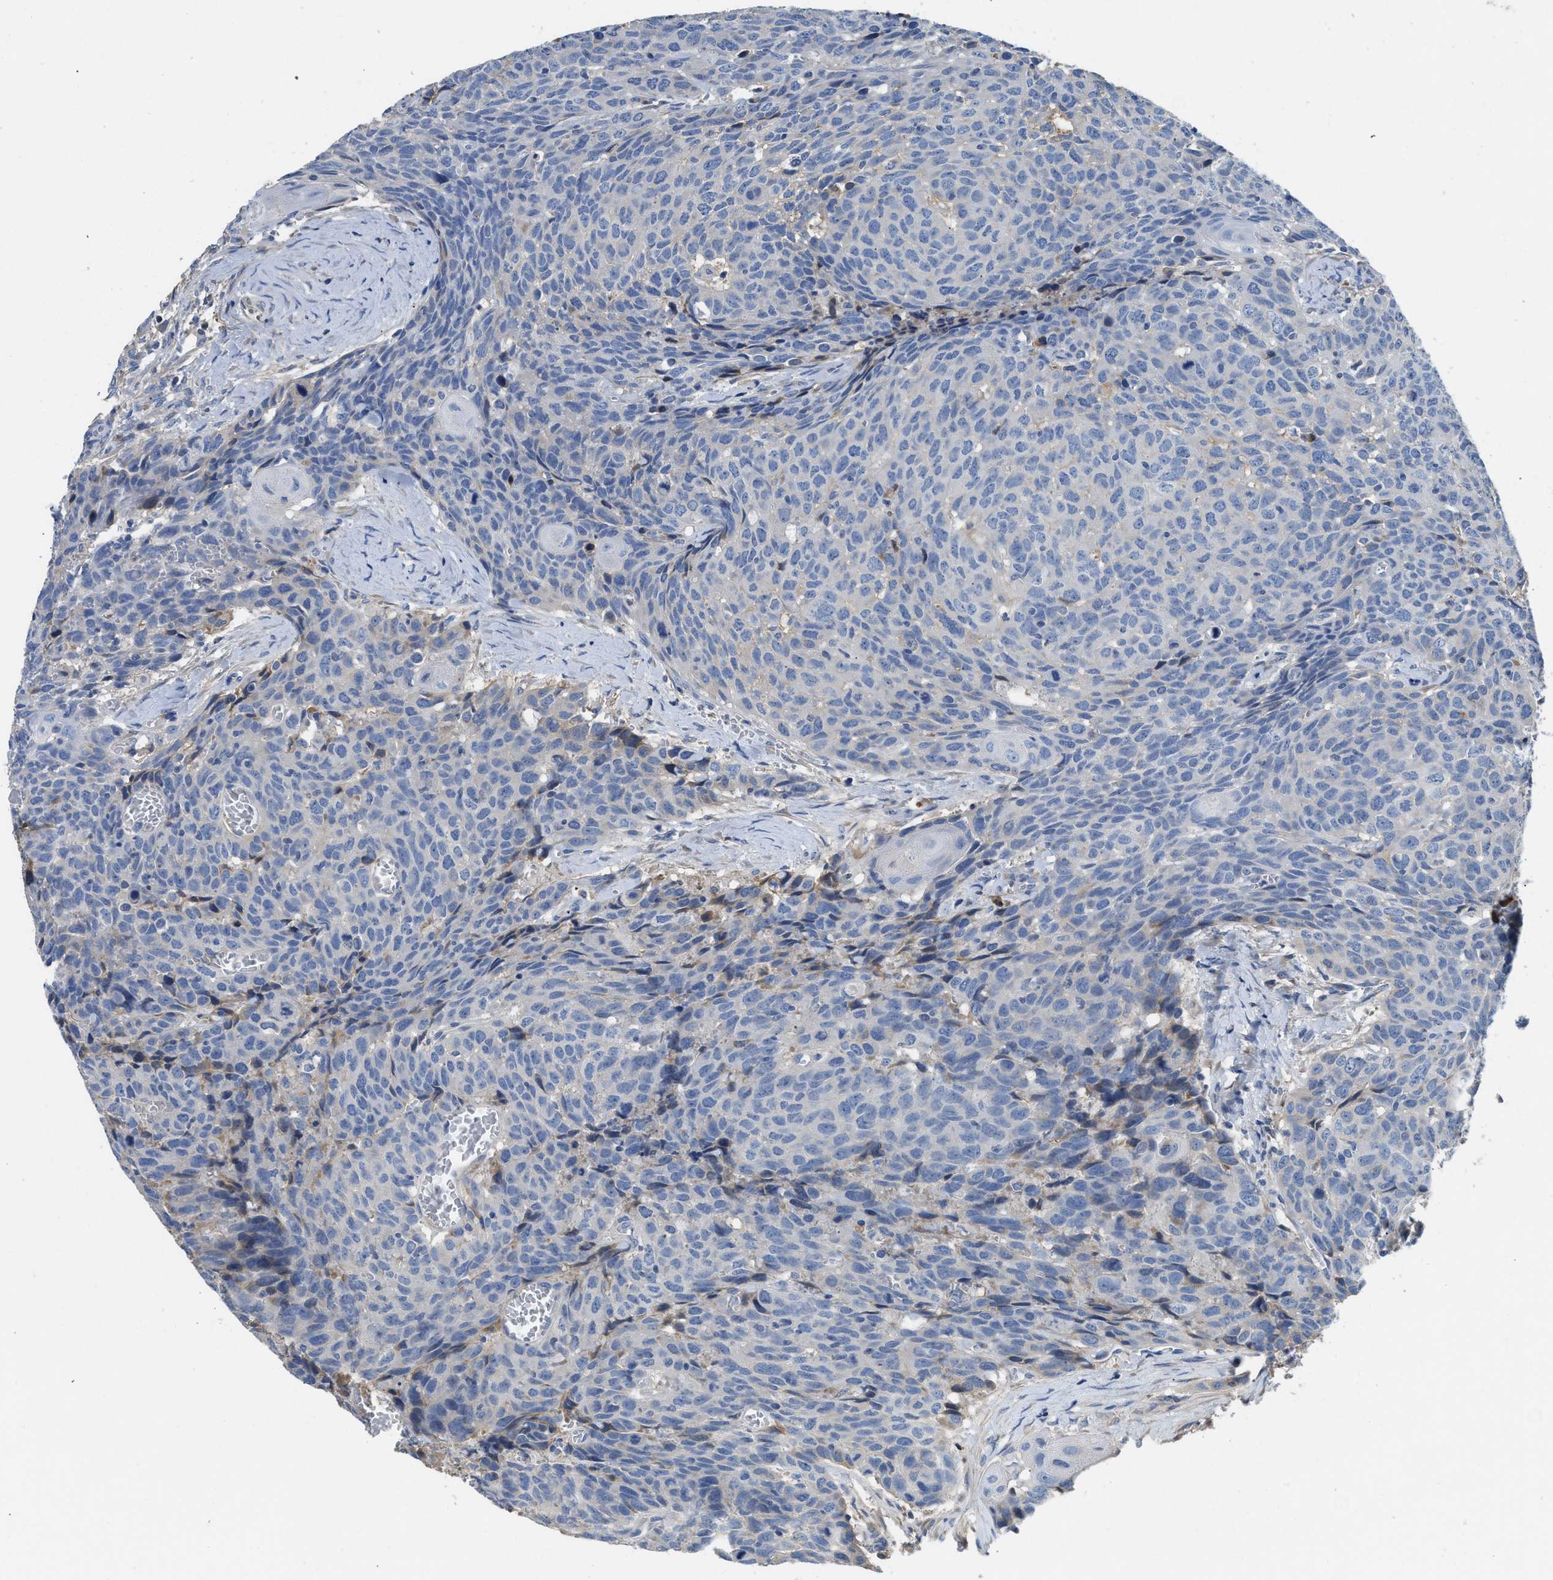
{"staining": {"intensity": "negative", "quantity": "none", "location": "none"}, "tissue": "head and neck cancer", "cell_type": "Tumor cells", "image_type": "cancer", "snomed": [{"axis": "morphology", "description": "Squamous cell carcinoma, NOS"}, {"axis": "topography", "description": "Head-Neck"}], "caption": "A high-resolution photomicrograph shows immunohistochemistry staining of head and neck cancer (squamous cell carcinoma), which shows no significant staining in tumor cells. The staining is performed using DAB (3,3'-diaminobenzidine) brown chromogen with nuclei counter-stained in using hematoxylin.", "gene": "C1S", "patient": {"sex": "male", "age": 66}}